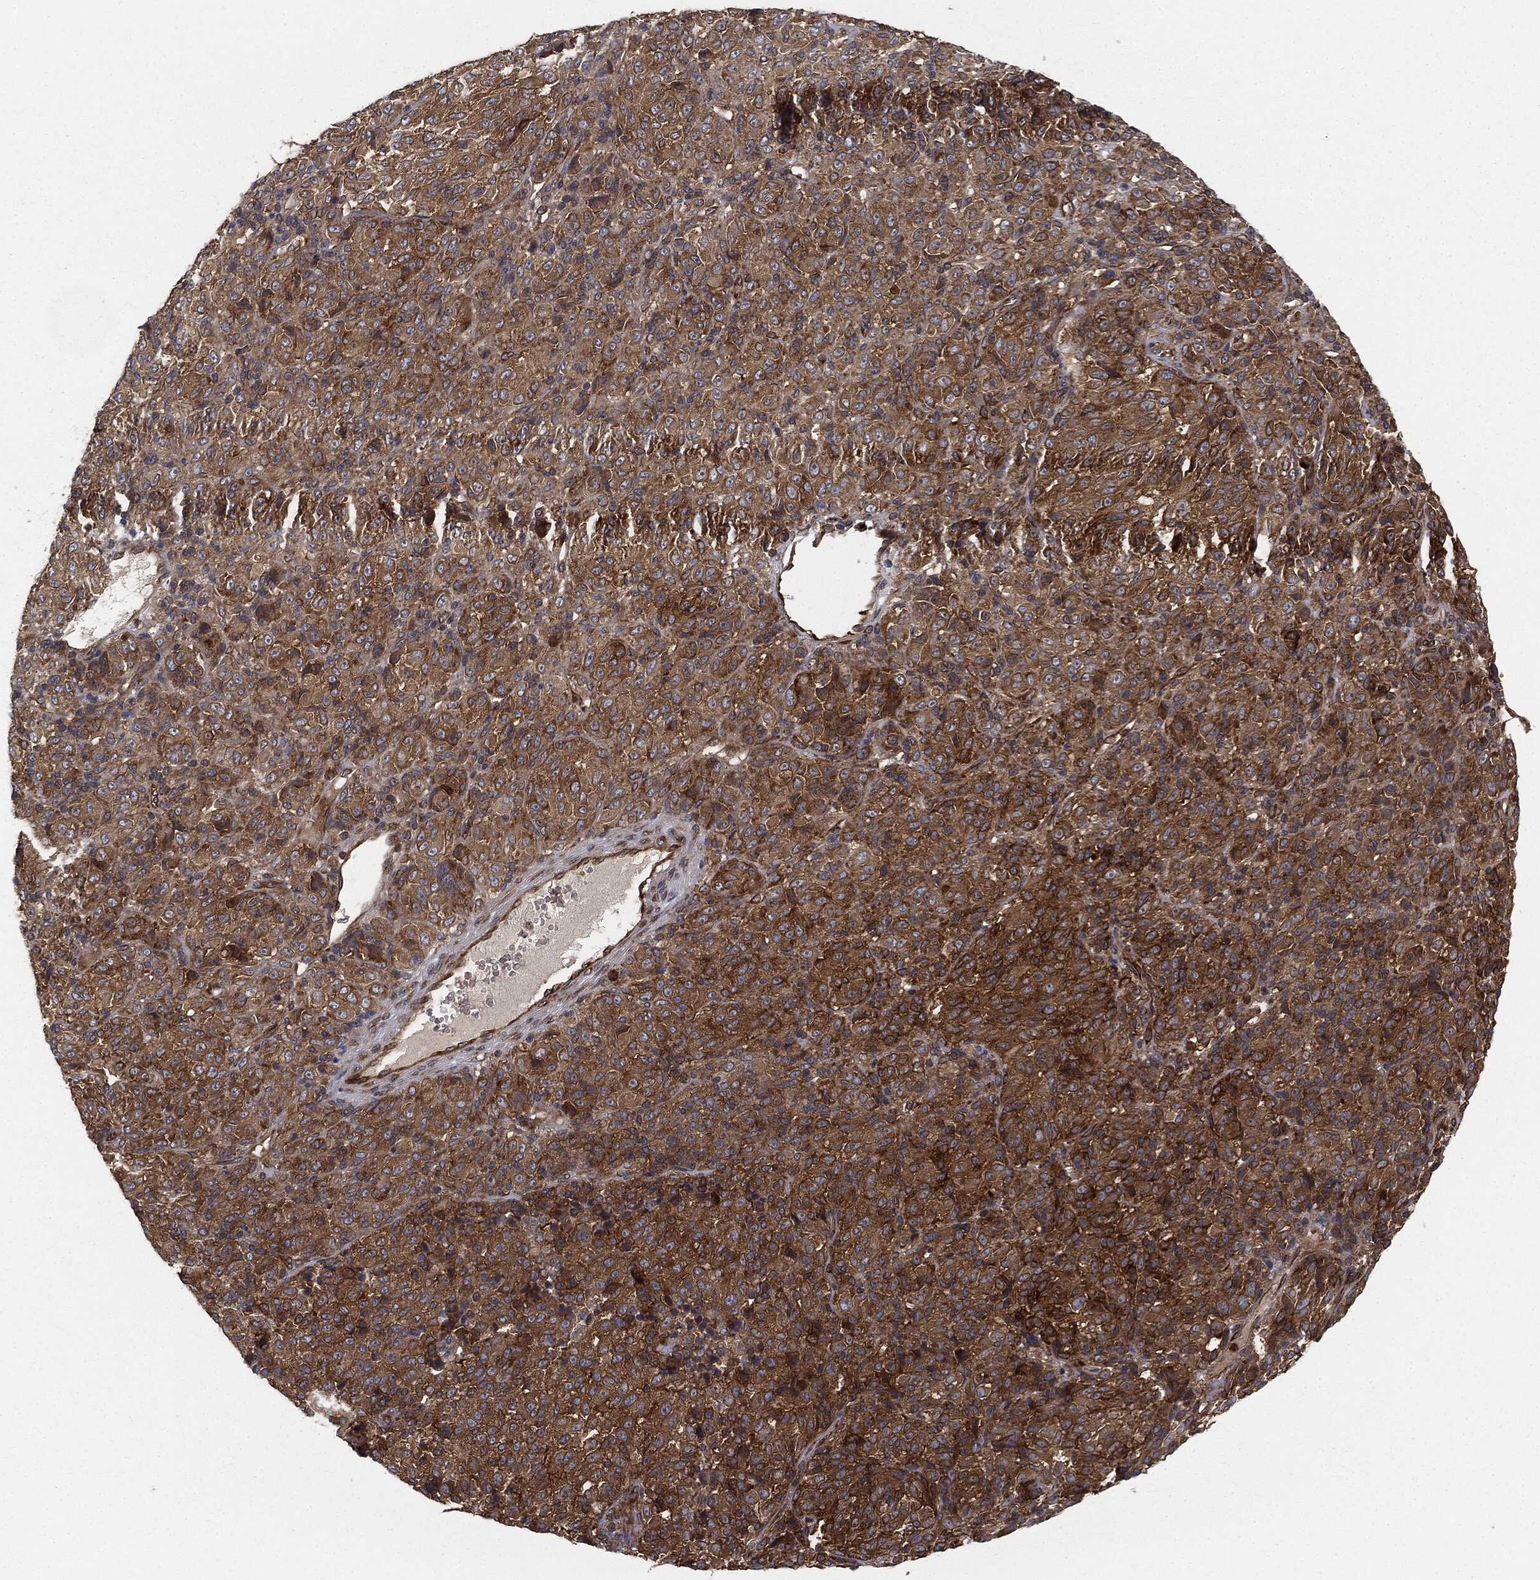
{"staining": {"intensity": "strong", "quantity": ">75%", "location": "cytoplasmic/membranous"}, "tissue": "melanoma", "cell_type": "Tumor cells", "image_type": "cancer", "snomed": [{"axis": "morphology", "description": "Malignant melanoma, Metastatic site"}, {"axis": "topography", "description": "Brain"}], "caption": "IHC image of melanoma stained for a protein (brown), which reveals high levels of strong cytoplasmic/membranous staining in approximately >75% of tumor cells.", "gene": "EIF2AK2", "patient": {"sex": "female", "age": 56}}